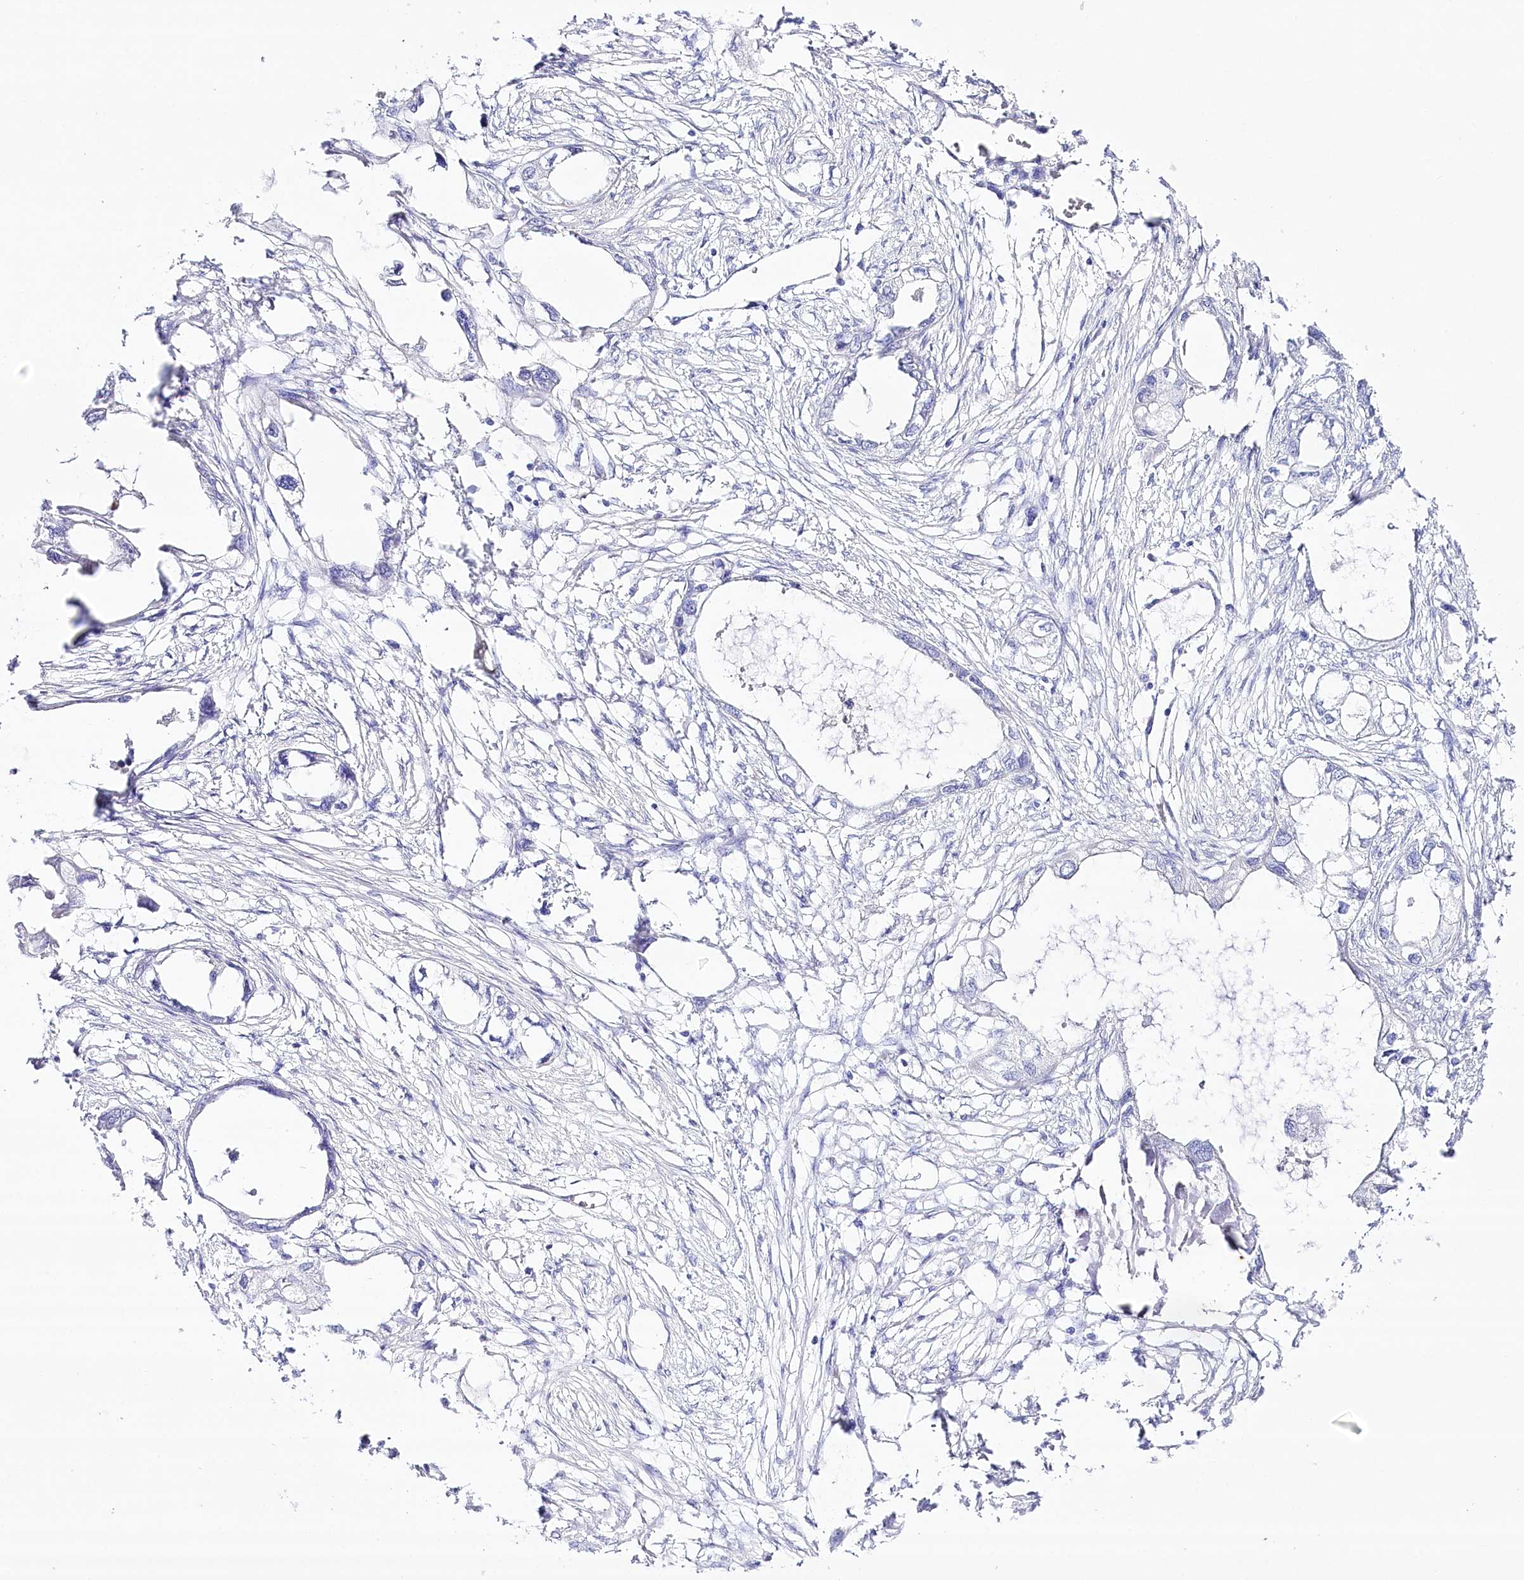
{"staining": {"intensity": "negative", "quantity": "none", "location": "none"}, "tissue": "endometrial cancer", "cell_type": "Tumor cells", "image_type": "cancer", "snomed": [{"axis": "morphology", "description": "Adenocarcinoma, NOS"}, {"axis": "morphology", "description": "Adenocarcinoma, metastatic, NOS"}, {"axis": "topography", "description": "Adipose tissue"}, {"axis": "topography", "description": "Endometrium"}], "caption": "Image shows no significant protein expression in tumor cells of endometrial metastatic adenocarcinoma.", "gene": "CSN3", "patient": {"sex": "female", "age": 67}}